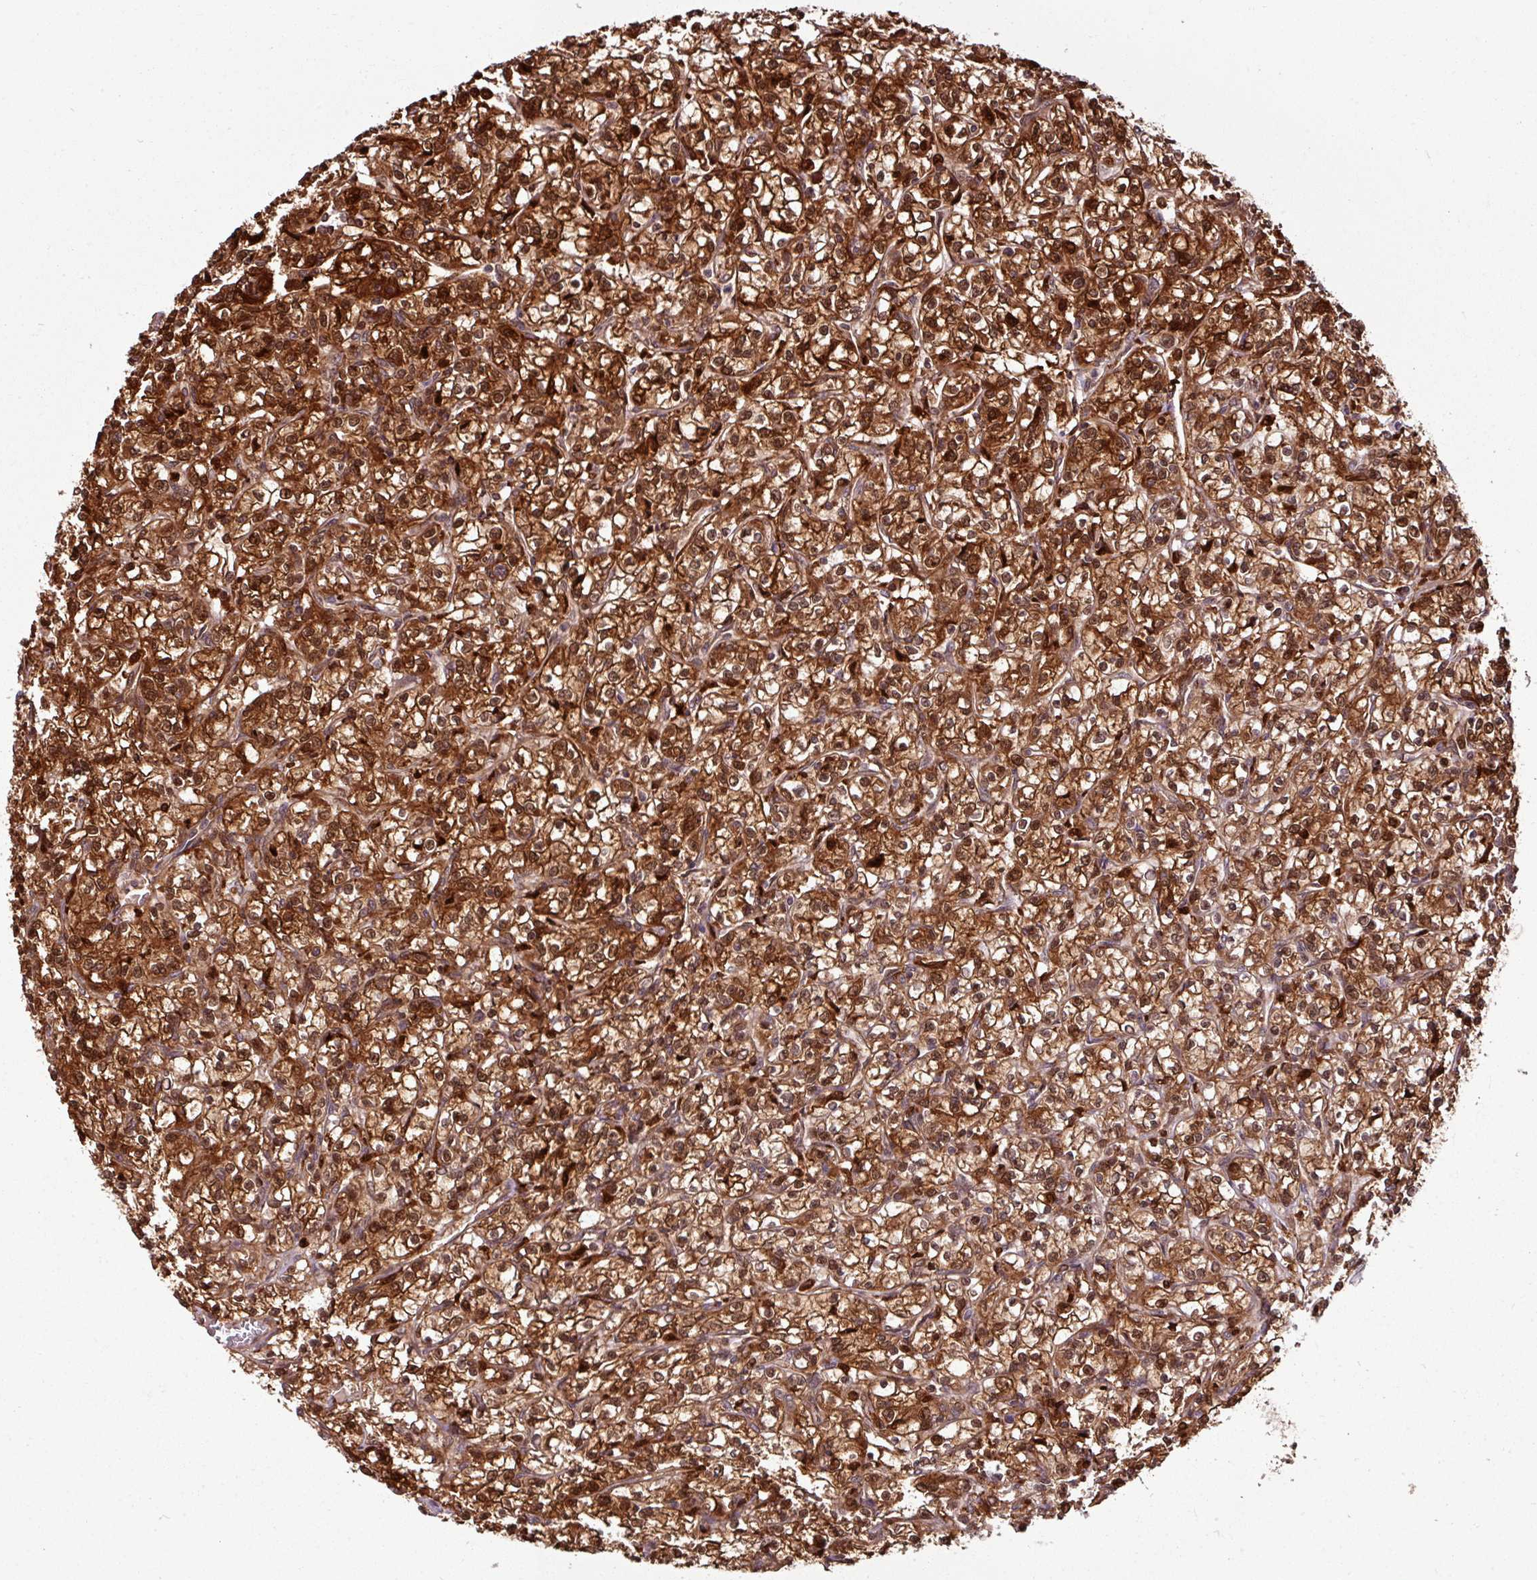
{"staining": {"intensity": "strong", "quantity": ">75%", "location": "cytoplasmic/membranous,nuclear"}, "tissue": "renal cancer", "cell_type": "Tumor cells", "image_type": "cancer", "snomed": [{"axis": "morphology", "description": "Adenocarcinoma, NOS"}, {"axis": "topography", "description": "Kidney"}], "caption": "Tumor cells exhibit strong cytoplasmic/membranous and nuclear staining in approximately >75% of cells in renal cancer.", "gene": "KCTD11", "patient": {"sex": "female", "age": 59}}